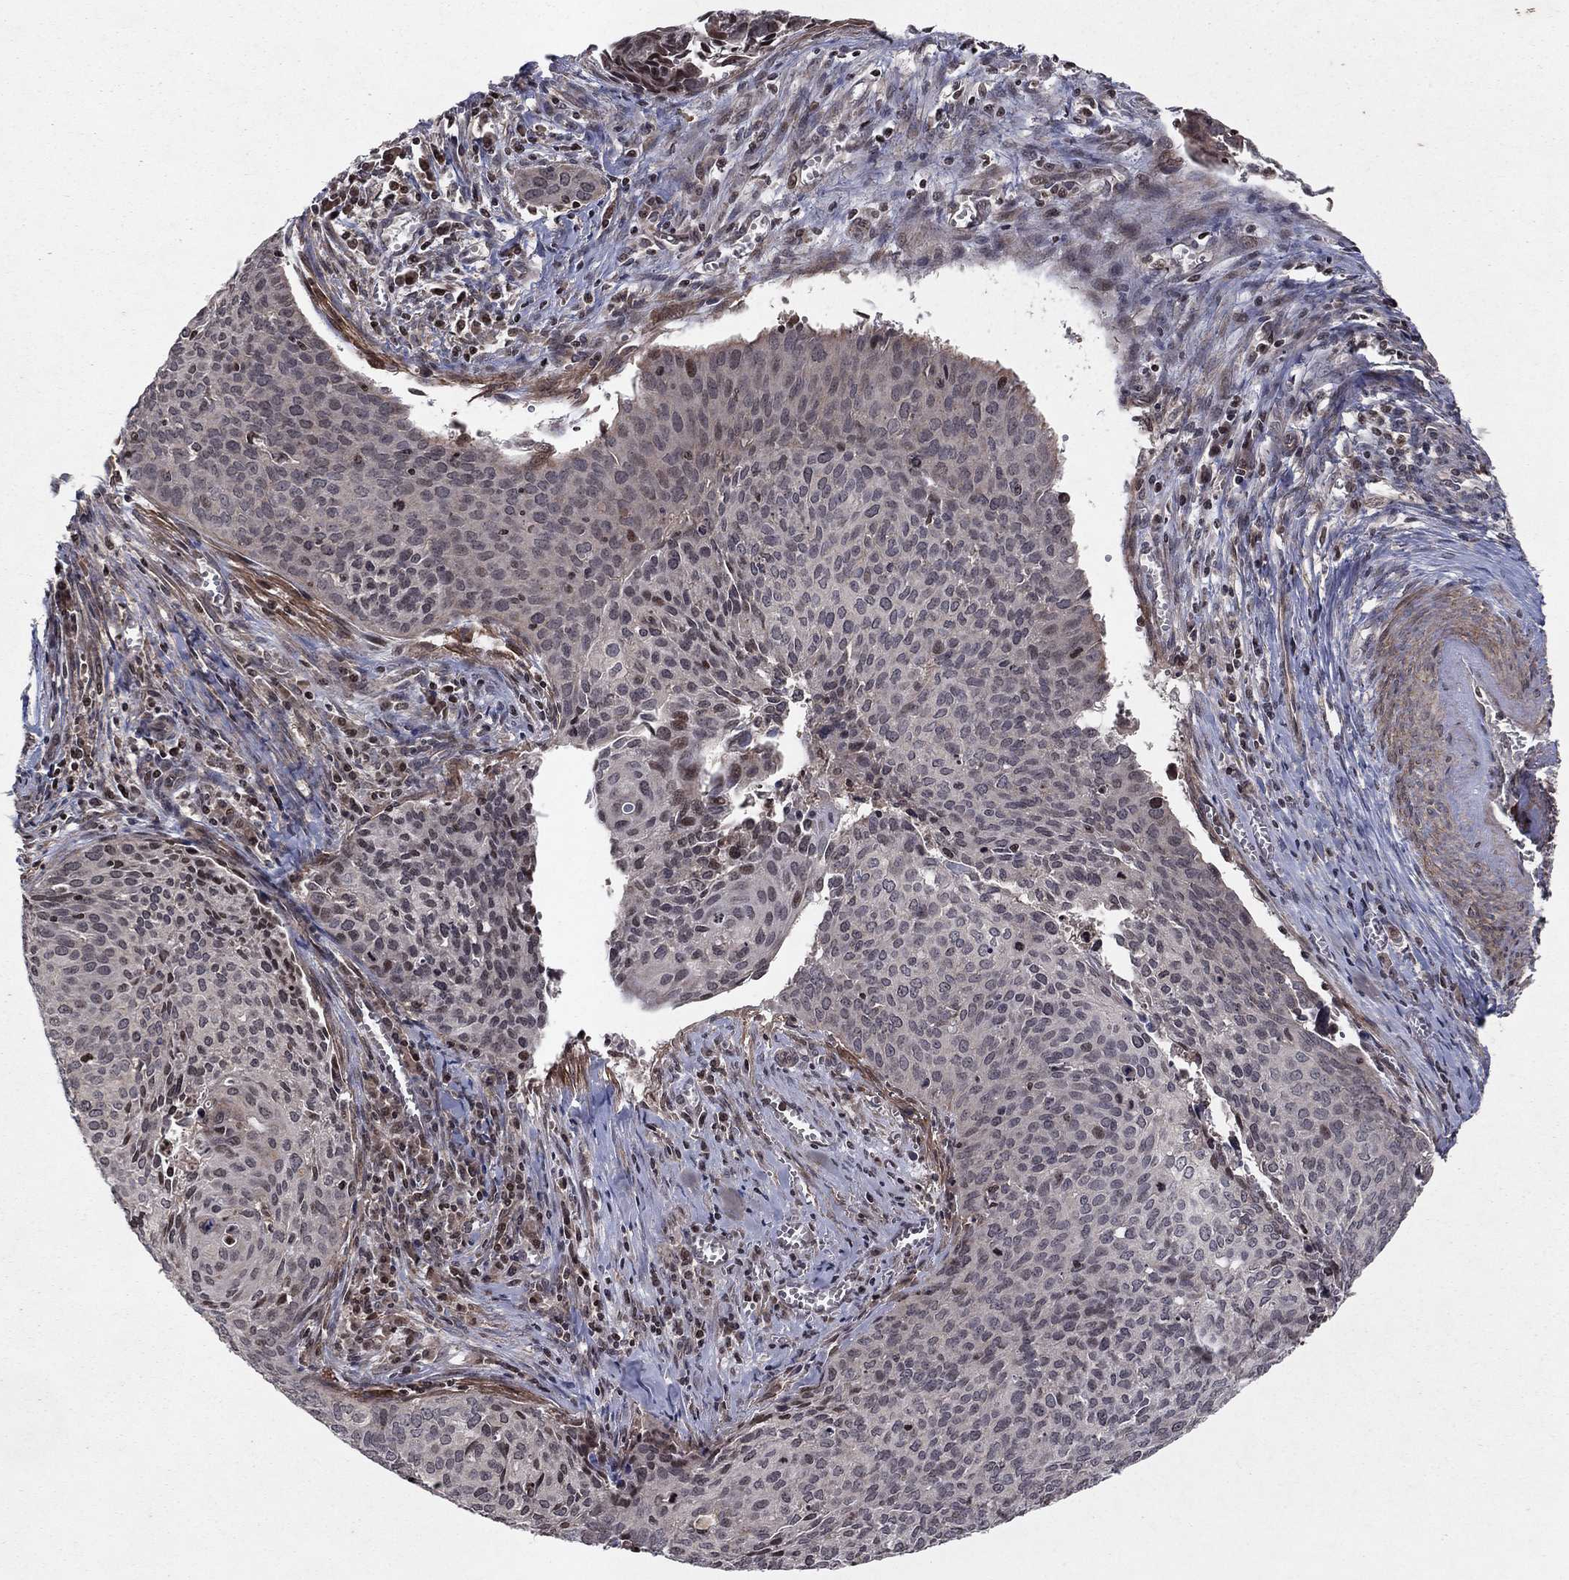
{"staining": {"intensity": "negative", "quantity": "none", "location": "none"}, "tissue": "cervical cancer", "cell_type": "Tumor cells", "image_type": "cancer", "snomed": [{"axis": "morphology", "description": "Squamous cell carcinoma, NOS"}, {"axis": "topography", "description": "Cervix"}], "caption": "An image of human cervical squamous cell carcinoma is negative for staining in tumor cells. (Stains: DAB (3,3'-diaminobenzidine) immunohistochemistry (IHC) with hematoxylin counter stain, Microscopy: brightfield microscopy at high magnification).", "gene": "SORBS1", "patient": {"sex": "female", "age": 29}}